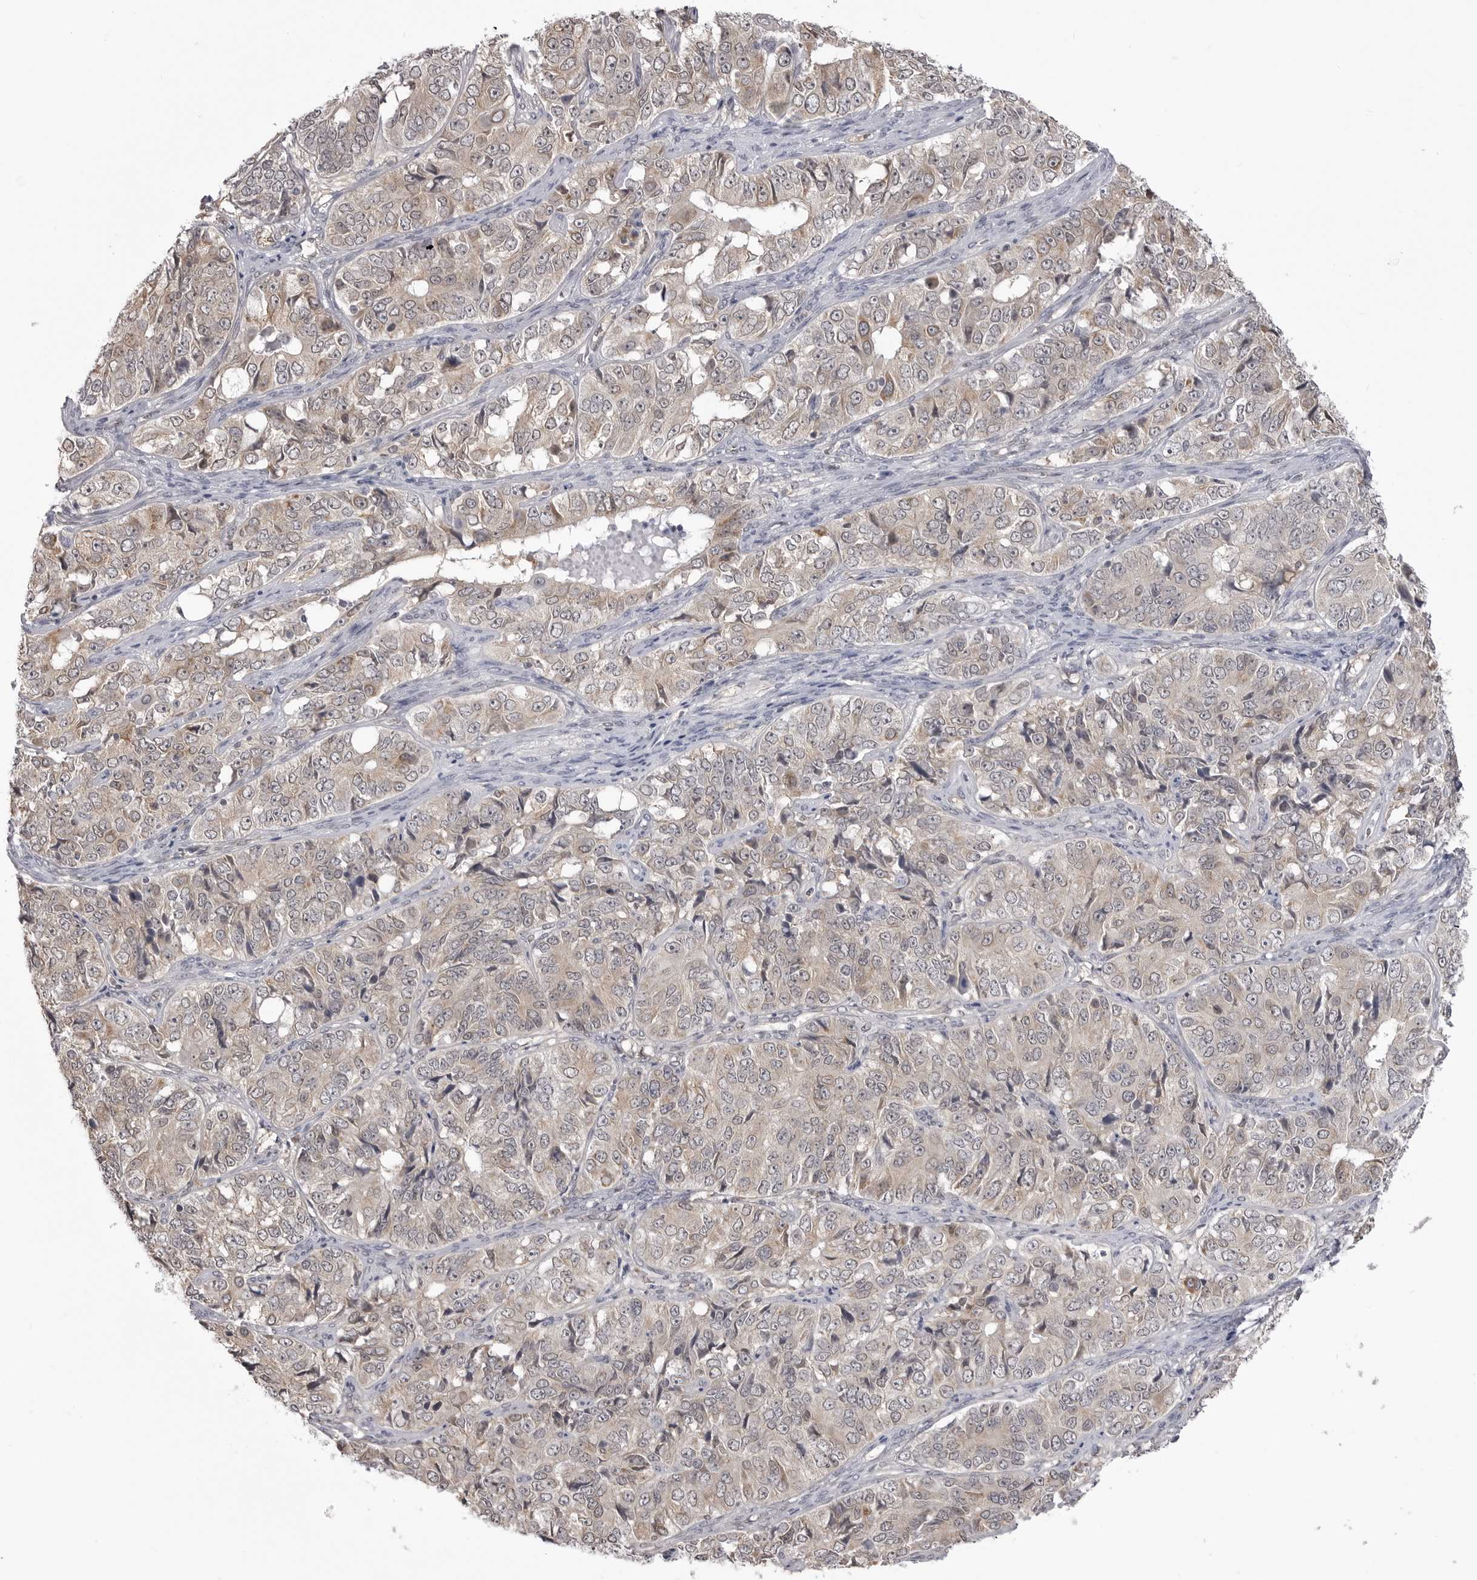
{"staining": {"intensity": "negative", "quantity": "none", "location": "none"}, "tissue": "ovarian cancer", "cell_type": "Tumor cells", "image_type": "cancer", "snomed": [{"axis": "morphology", "description": "Carcinoma, endometroid"}, {"axis": "topography", "description": "Ovary"}], "caption": "The image reveals no staining of tumor cells in ovarian endometroid carcinoma.", "gene": "FH", "patient": {"sex": "female", "age": 51}}